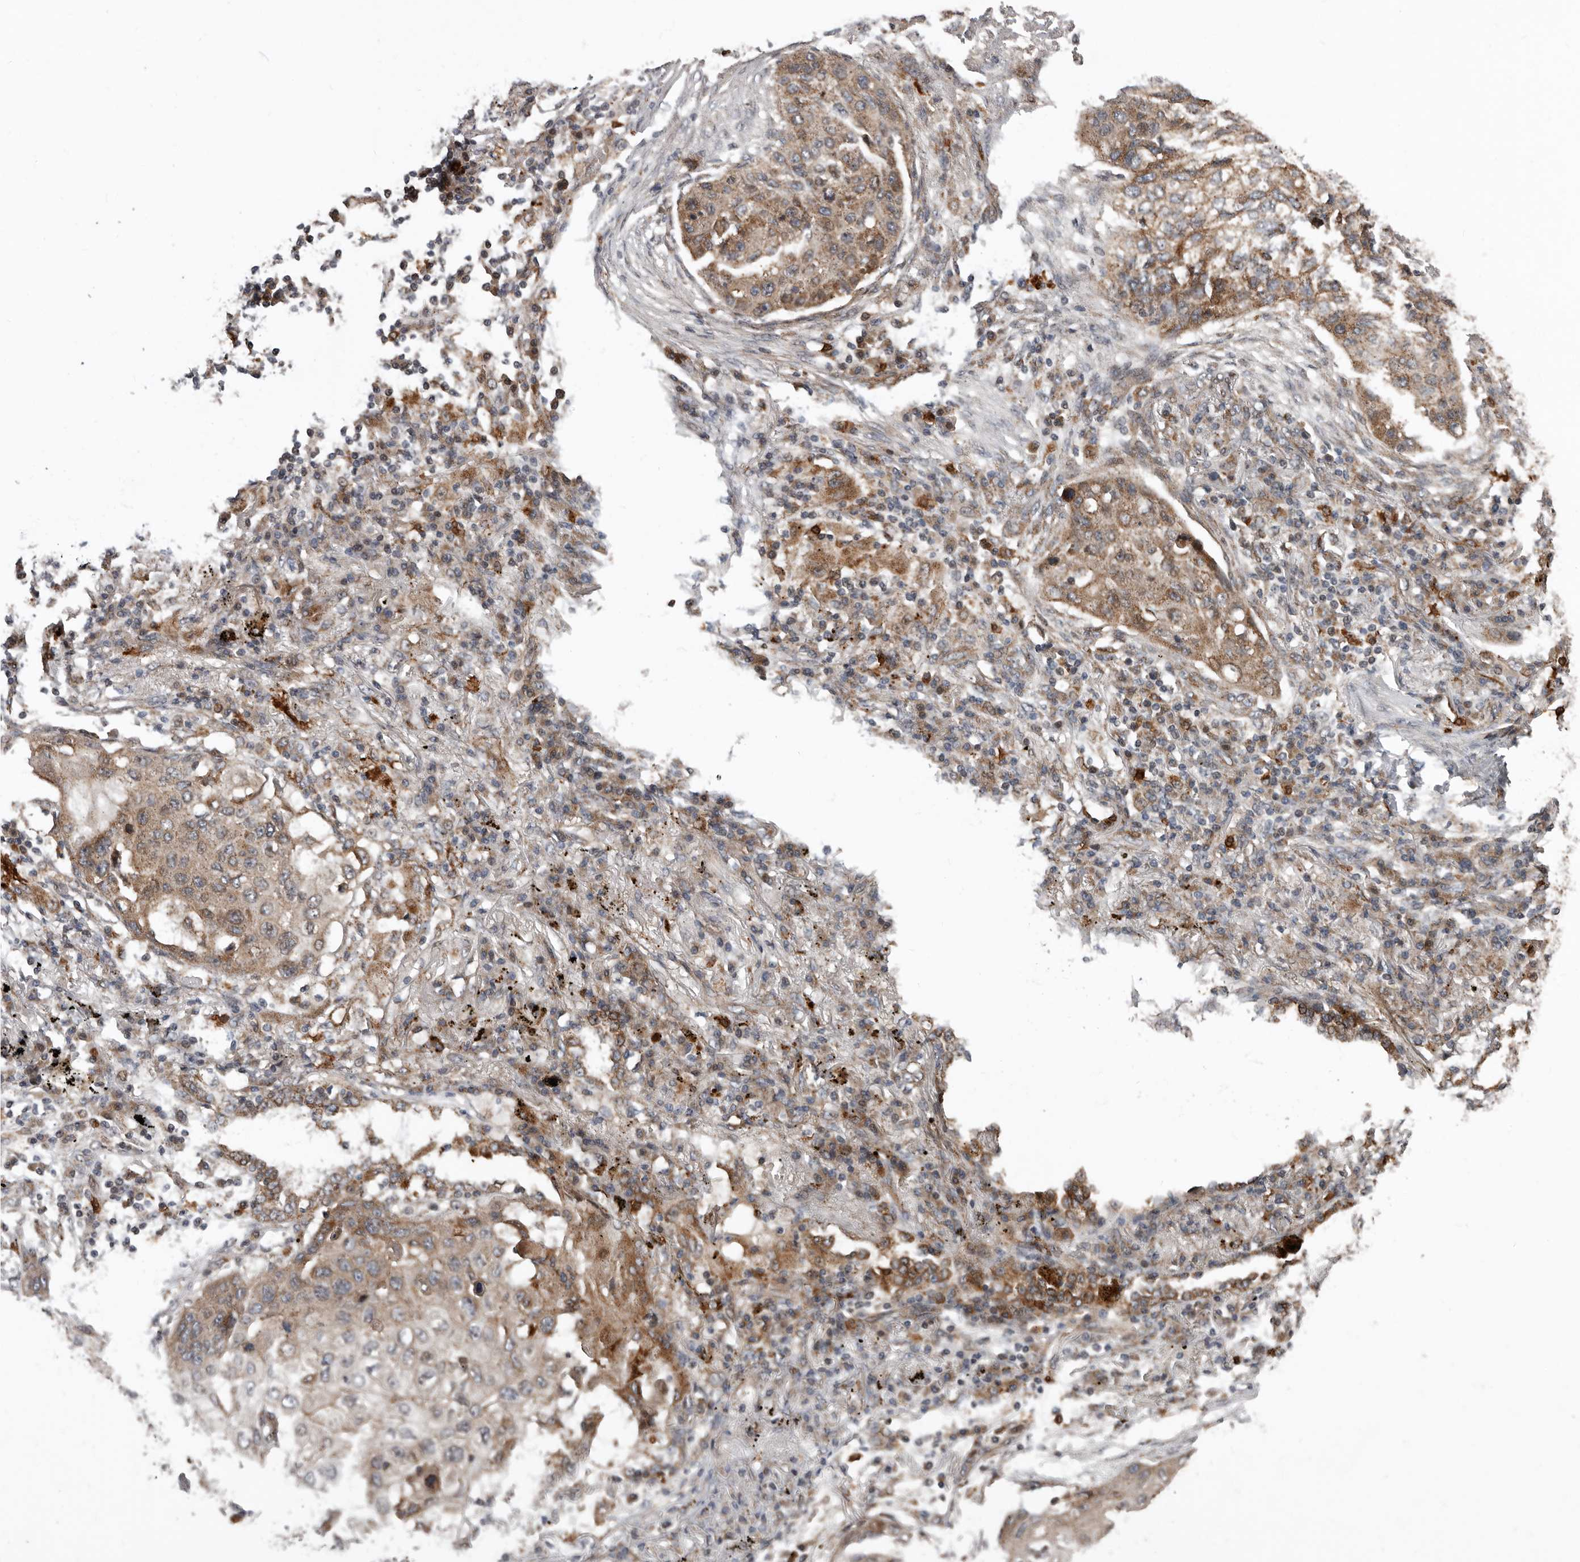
{"staining": {"intensity": "moderate", "quantity": ">75%", "location": "cytoplasmic/membranous"}, "tissue": "lung cancer", "cell_type": "Tumor cells", "image_type": "cancer", "snomed": [{"axis": "morphology", "description": "Squamous cell carcinoma, NOS"}, {"axis": "topography", "description": "Lung"}], "caption": "Lung cancer stained with a brown dye exhibits moderate cytoplasmic/membranous positive staining in approximately >75% of tumor cells.", "gene": "FGFR4", "patient": {"sex": "female", "age": 63}}